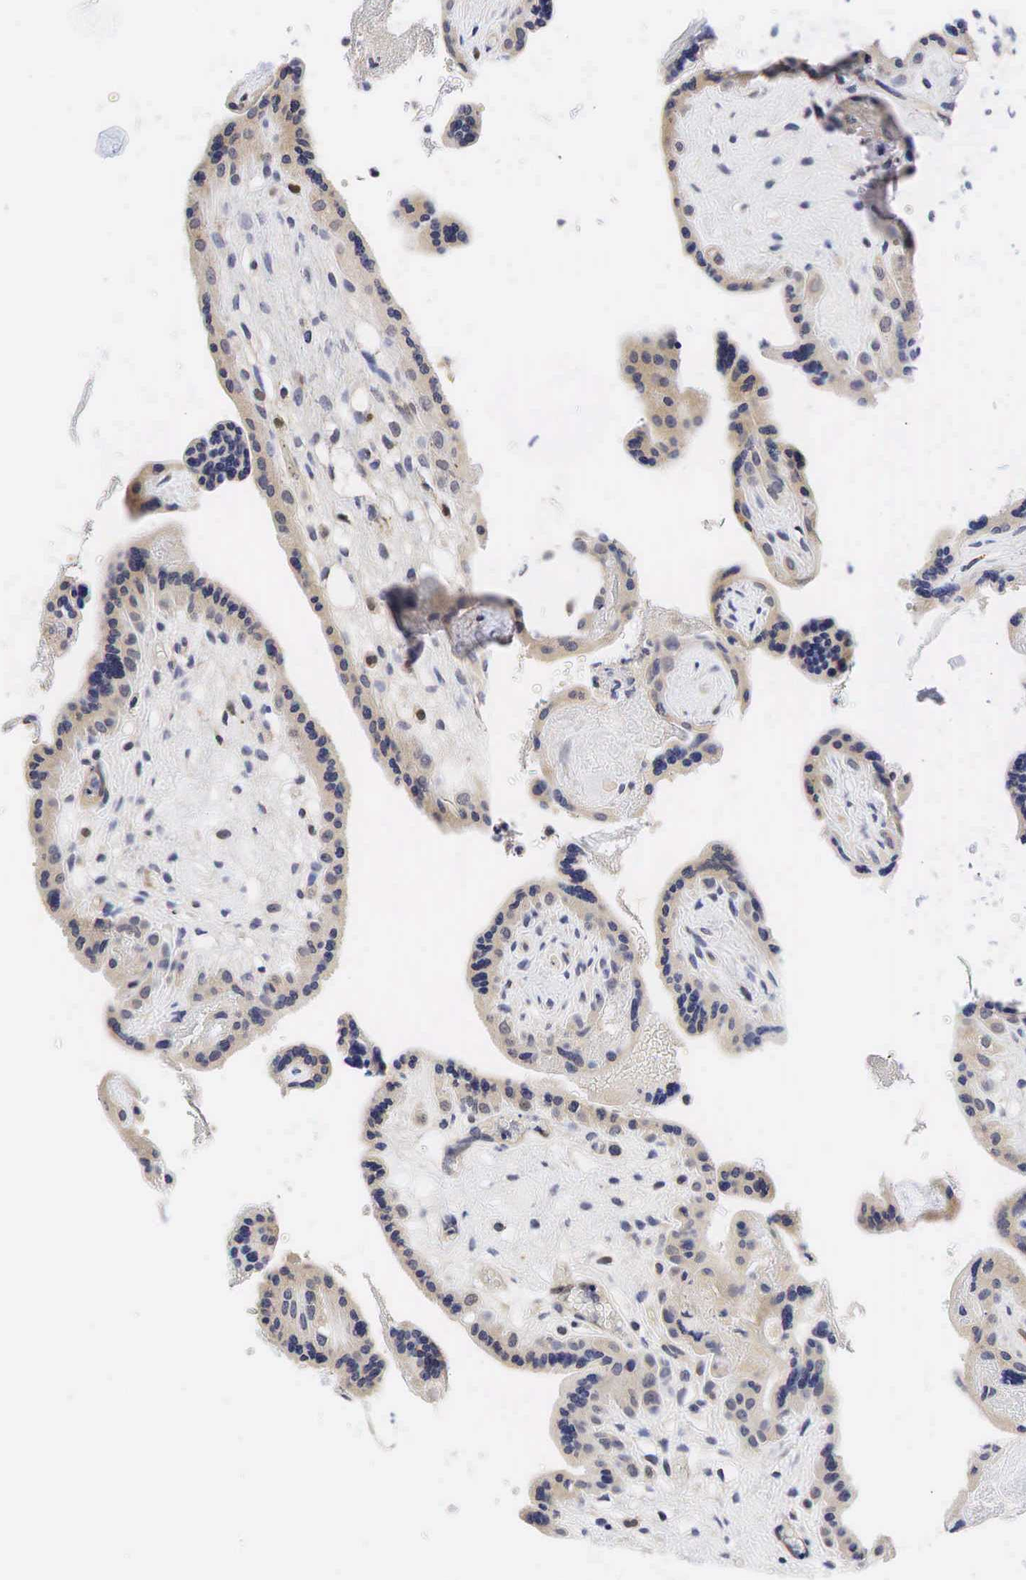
{"staining": {"intensity": "negative", "quantity": "none", "location": "none"}, "tissue": "placenta", "cell_type": "Trophoblastic cells", "image_type": "normal", "snomed": [{"axis": "morphology", "description": "Normal tissue, NOS"}, {"axis": "topography", "description": "Placenta"}], "caption": "Immunohistochemistry photomicrograph of benign placenta: placenta stained with DAB (3,3'-diaminobenzidine) demonstrates no significant protein staining in trophoblastic cells.", "gene": "CCND1", "patient": {"sex": "female", "age": 24}}